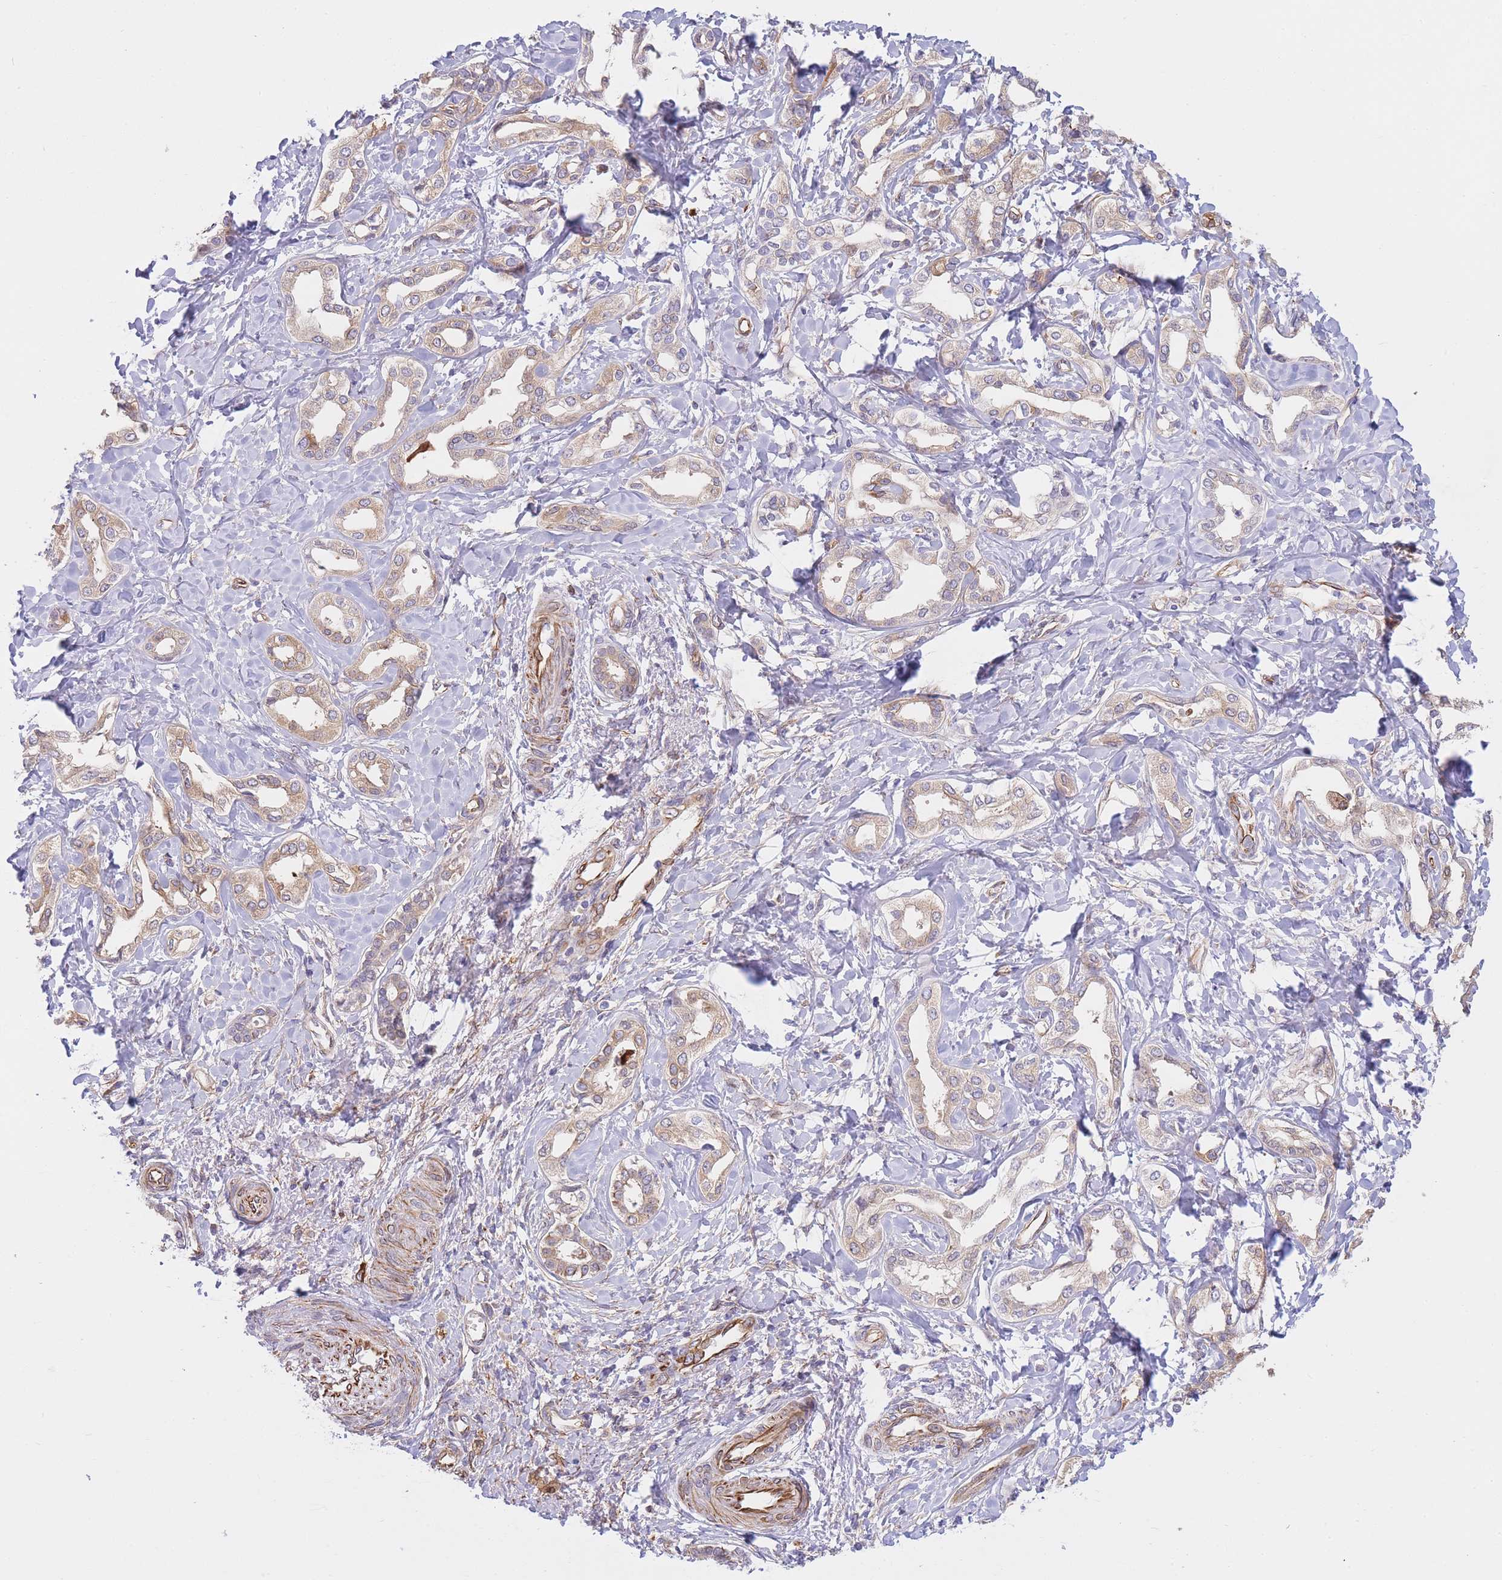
{"staining": {"intensity": "weak", "quantity": "25%-75%", "location": "cytoplasmic/membranous"}, "tissue": "liver cancer", "cell_type": "Tumor cells", "image_type": "cancer", "snomed": [{"axis": "morphology", "description": "Cholangiocarcinoma"}, {"axis": "topography", "description": "Liver"}], "caption": "The photomicrograph exhibits immunohistochemical staining of liver cancer. There is weak cytoplasmic/membranous staining is appreciated in approximately 25%-75% of tumor cells.", "gene": "ECPAS", "patient": {"sex": "female", "age": 77}}